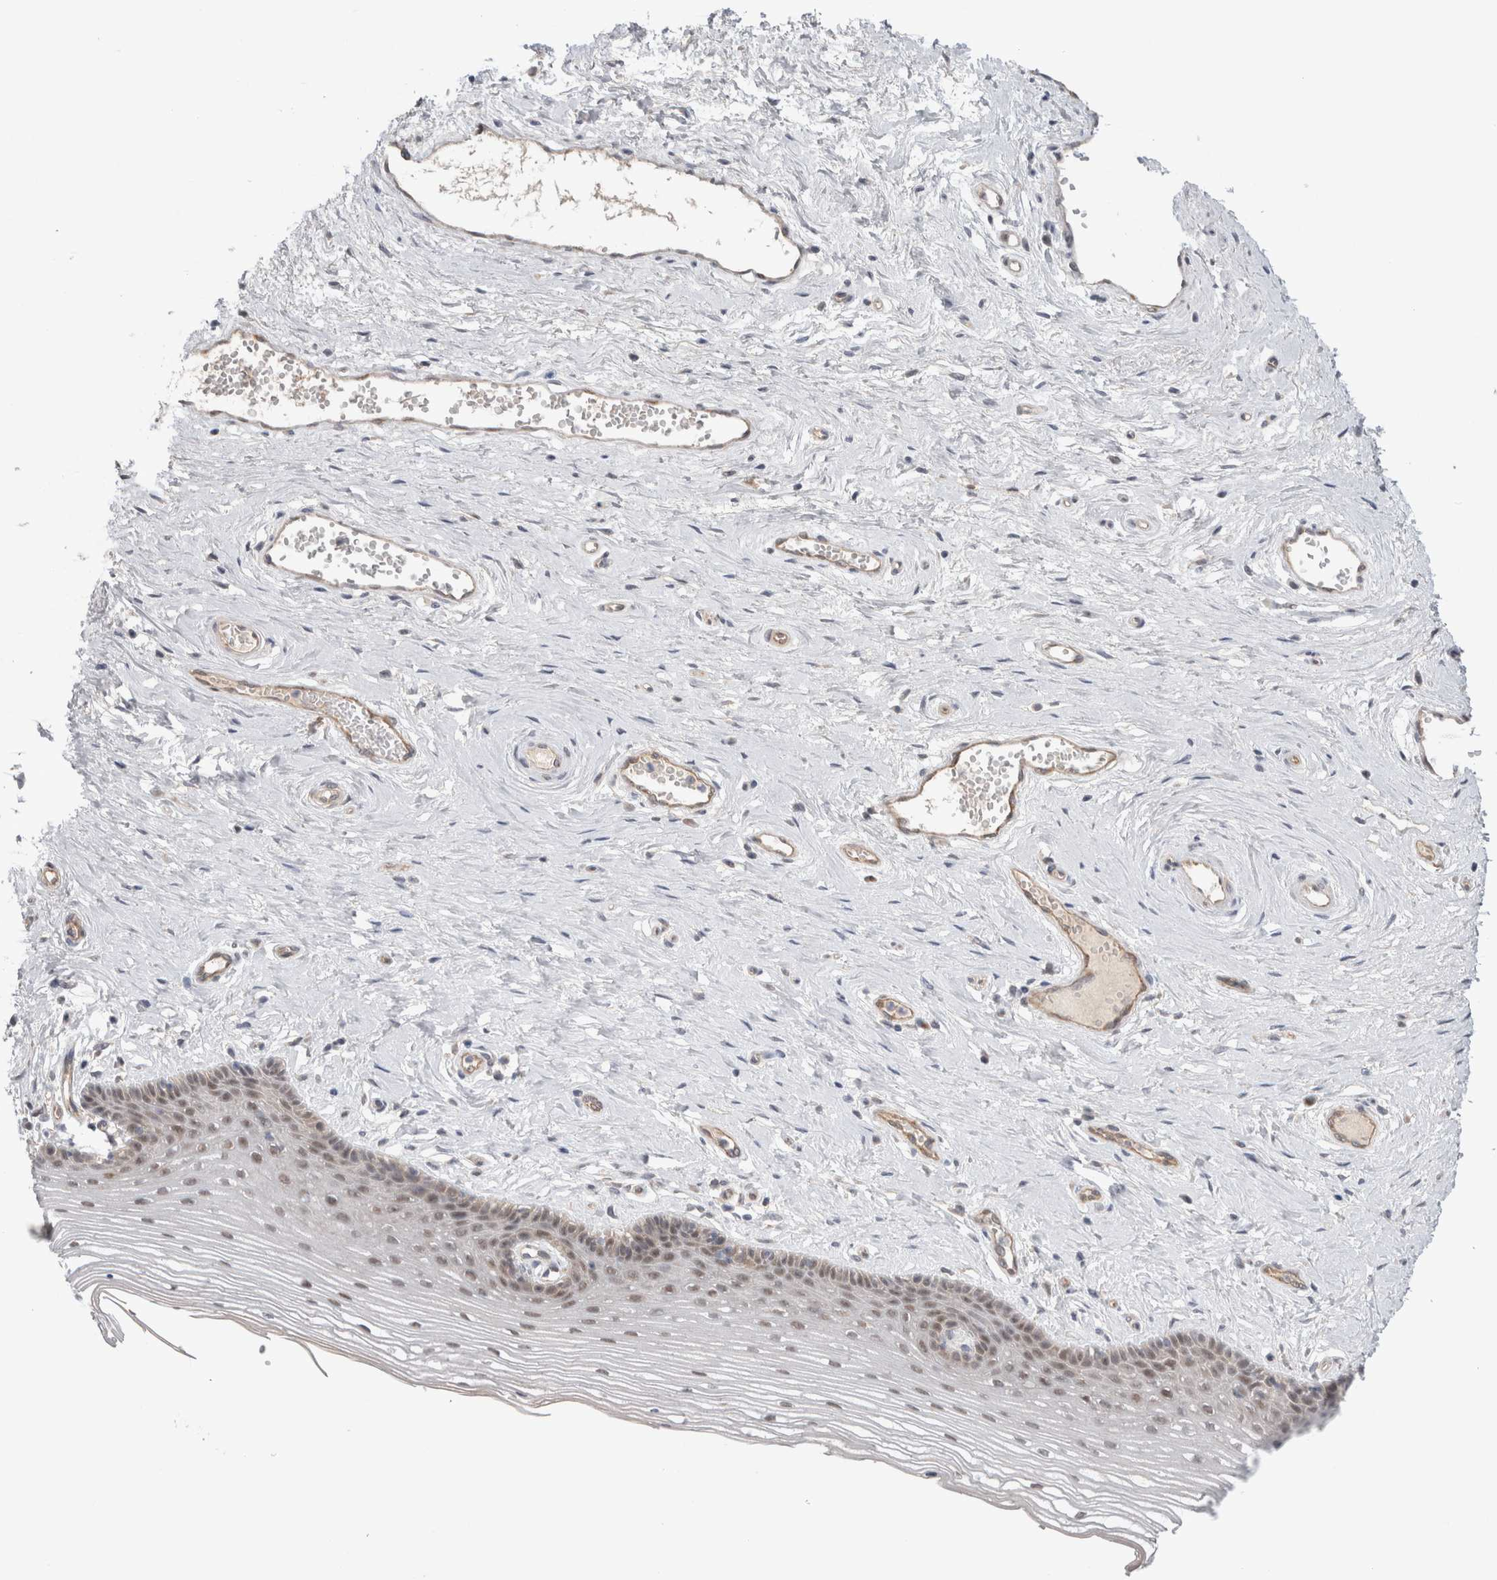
{"staining": {"intensity": "moderate", "quantity": "25%-75%", "location": "nuclear"}, "tissue": "vagina", "cell_type": "Squamous epithelial cells", "image_type": "normal", "snomed": [{"axis": "morphology", "description": "Normal tissue, NOS"}, {"axis": "topography", "description": "Vagina"}], "caption": "Vagina stained for a protein (brown) exhibits moderate nuclear positive expression in approximately 25%-75% of squamous epithelial cells.", "gene": "TAFA5", "patient": {"sex": "female", "age": 46}}